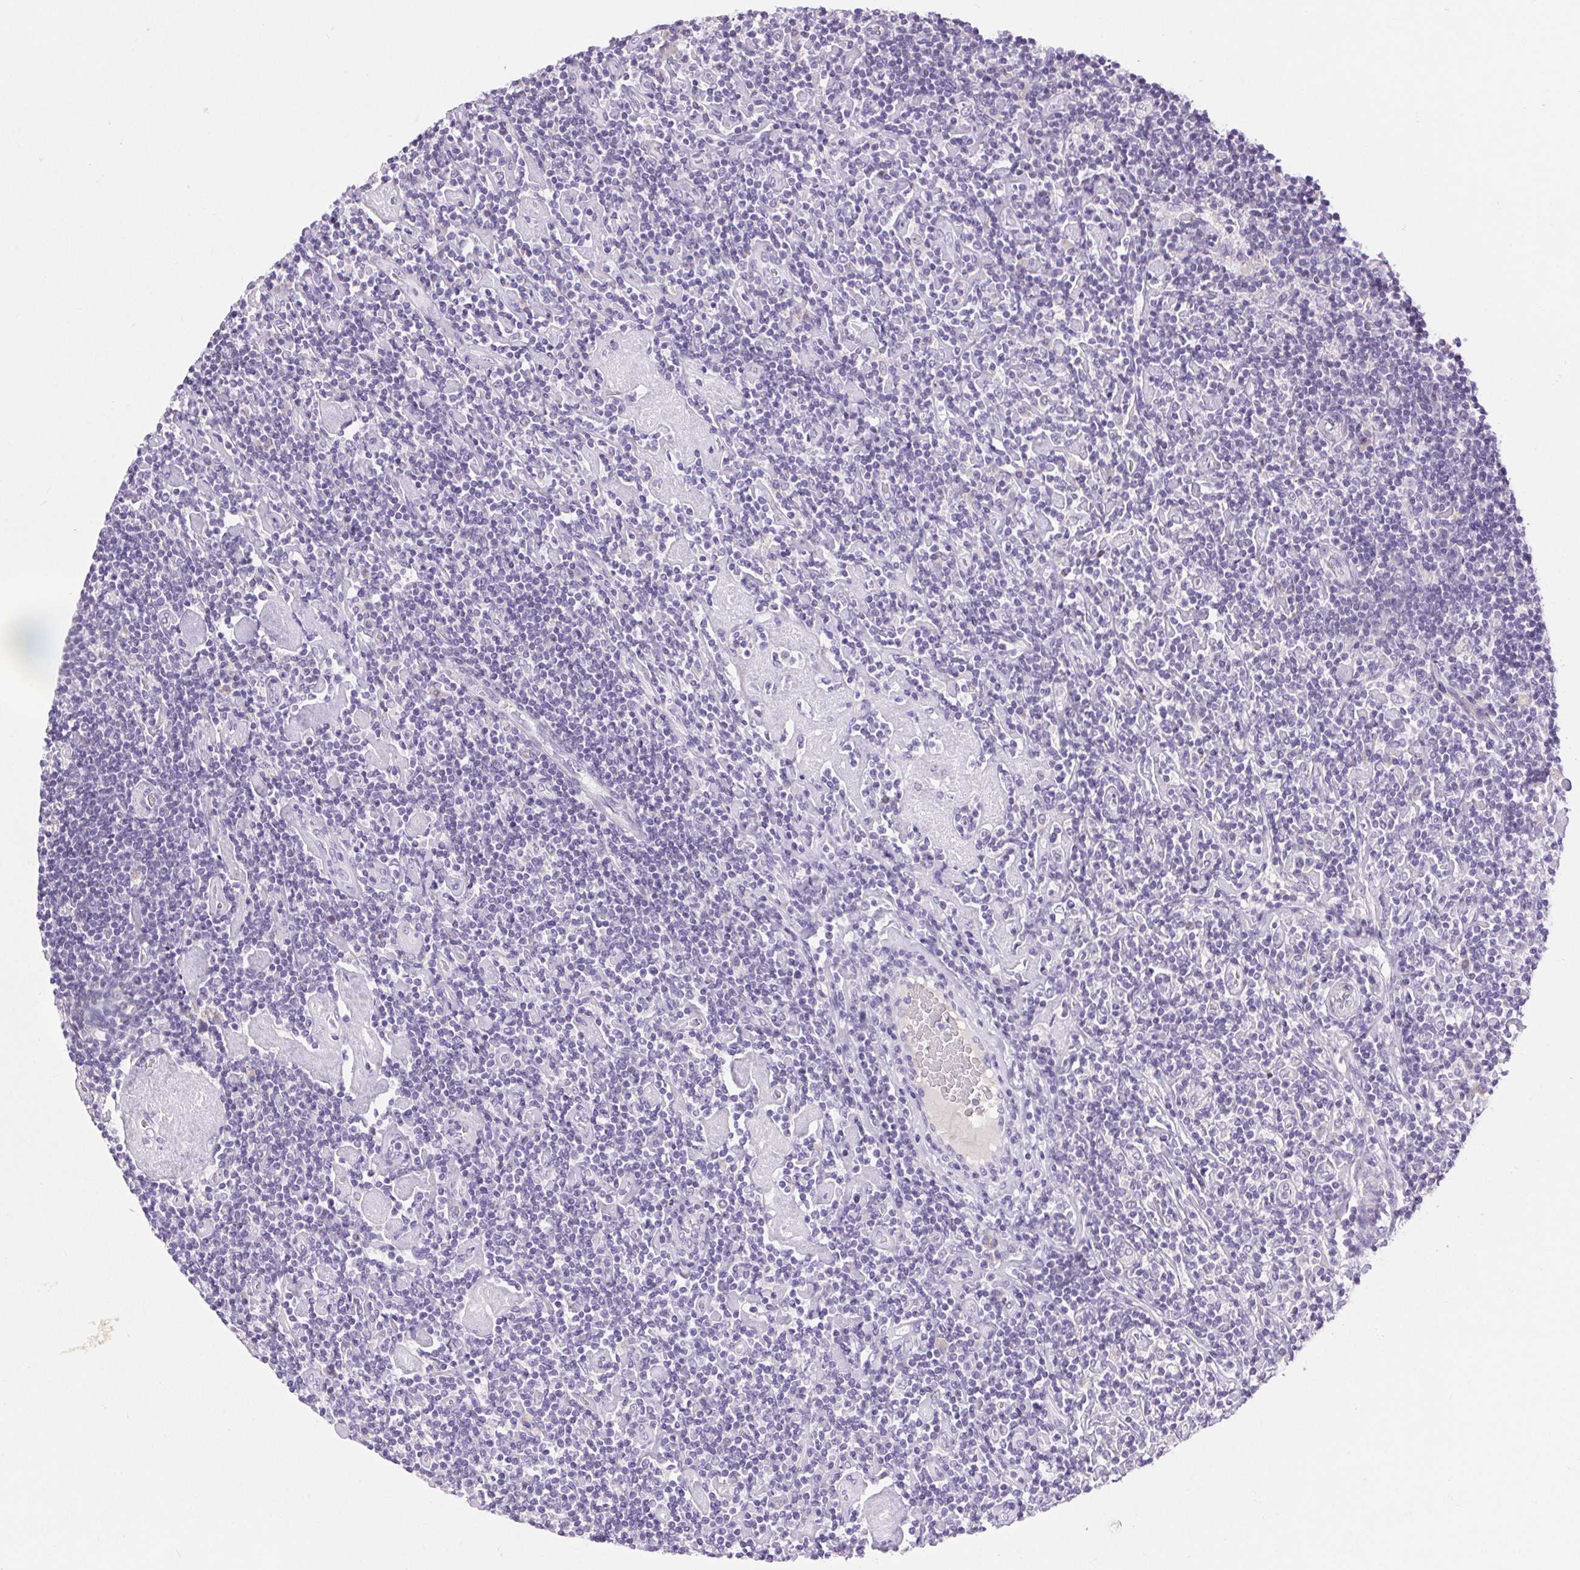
{"staining": {"intensity": "negative", "quantity": "none", "location": "none"}, "tissue": "lymphoma", "cell_type": "Tumor cells", "image_type": "cancer", "snomed": [{"axis": "morphology", "description": "Hodgkin's disease, NOS"}, {"axis": "topography", "description": "Lymph node"}], "caption": "DAB immunohistochemical staining of human lymphoma reveals no significant expression in tumor cells.", "gene": "ARHGAP11B", "patient": {"sex": "male", "age": 40}}